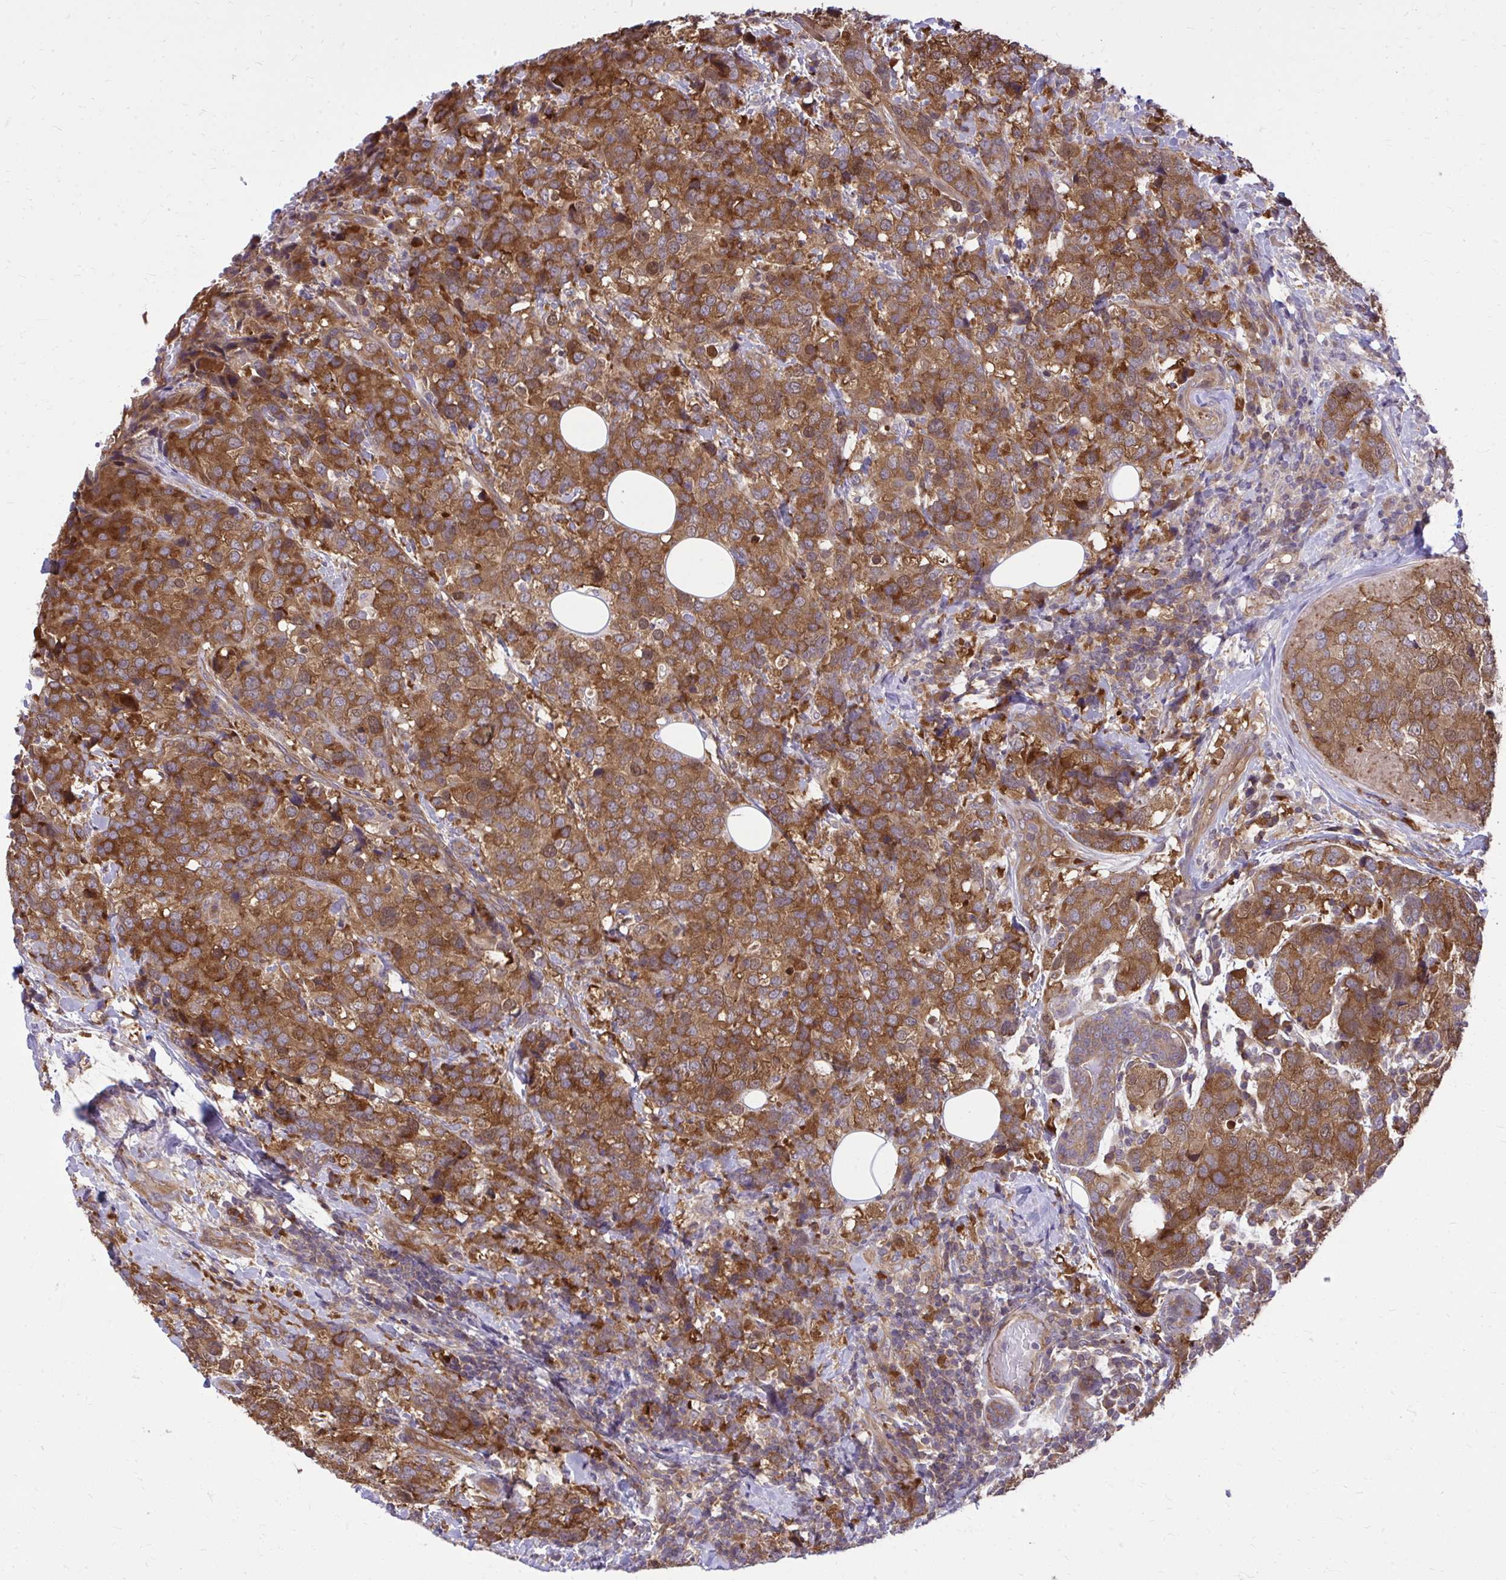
{"staining": {"intensity": "strong", "quantity": ">75%", "location": "cytoplasmic/membranous"}, "tissue": "breast cancer", "cell_type": "Tumor cells", "image_type": "cancer", "snomed": [{"axis": "morphology", "description": "Lobular carcinoma"}, {"axis": "topography", "description": "Breast"}], "caption": "A brown stain highlights strong cytoplasmic/membranous staining of a protein in lobular carcinoma (breast) tumor cells. (Brightfield microscopy of DAB IHC at high magnification).", "gene": "PPP5C", "patient": {"sex": "female", "age": 59}}